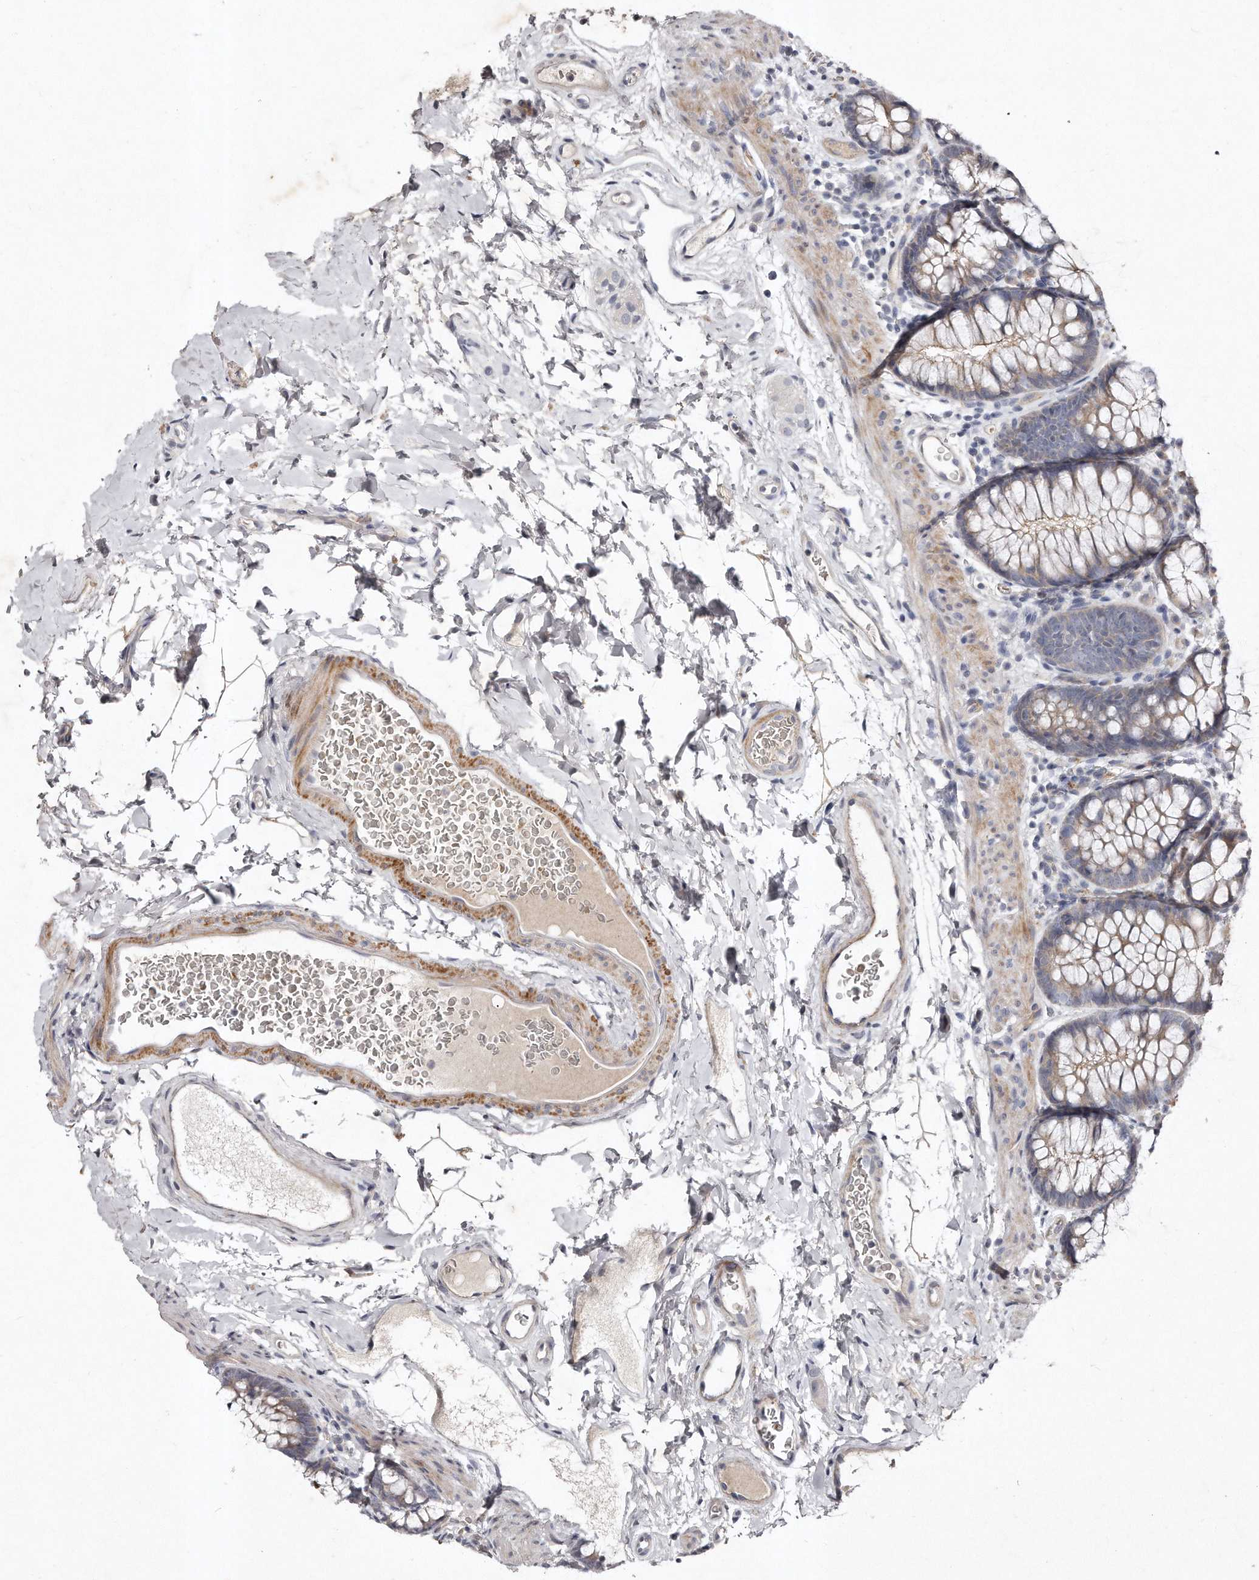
{"staining": {"intensity": "negative", "quantity": "none", "location": "none"}, "tissue": "colon", "cell_type": "Endothelial cells", "image_type": "normal", "snomed": [{"axis": "morphology", "description": "Normal tissue, NOS"}, {"axis": "topography", "description": "Colon"}], "caption": "Image shows no significant protein staining in endothelial cells of benign colon. The staining was performed using DAB (3,3'-diaminobenzidine) to visualize the protein expression in brown, while the nuclei were stained in blue with hematoxylin (Magnification: 20x).", "gene": "TECR", "patient": {"sex": "female", "age": 62}}